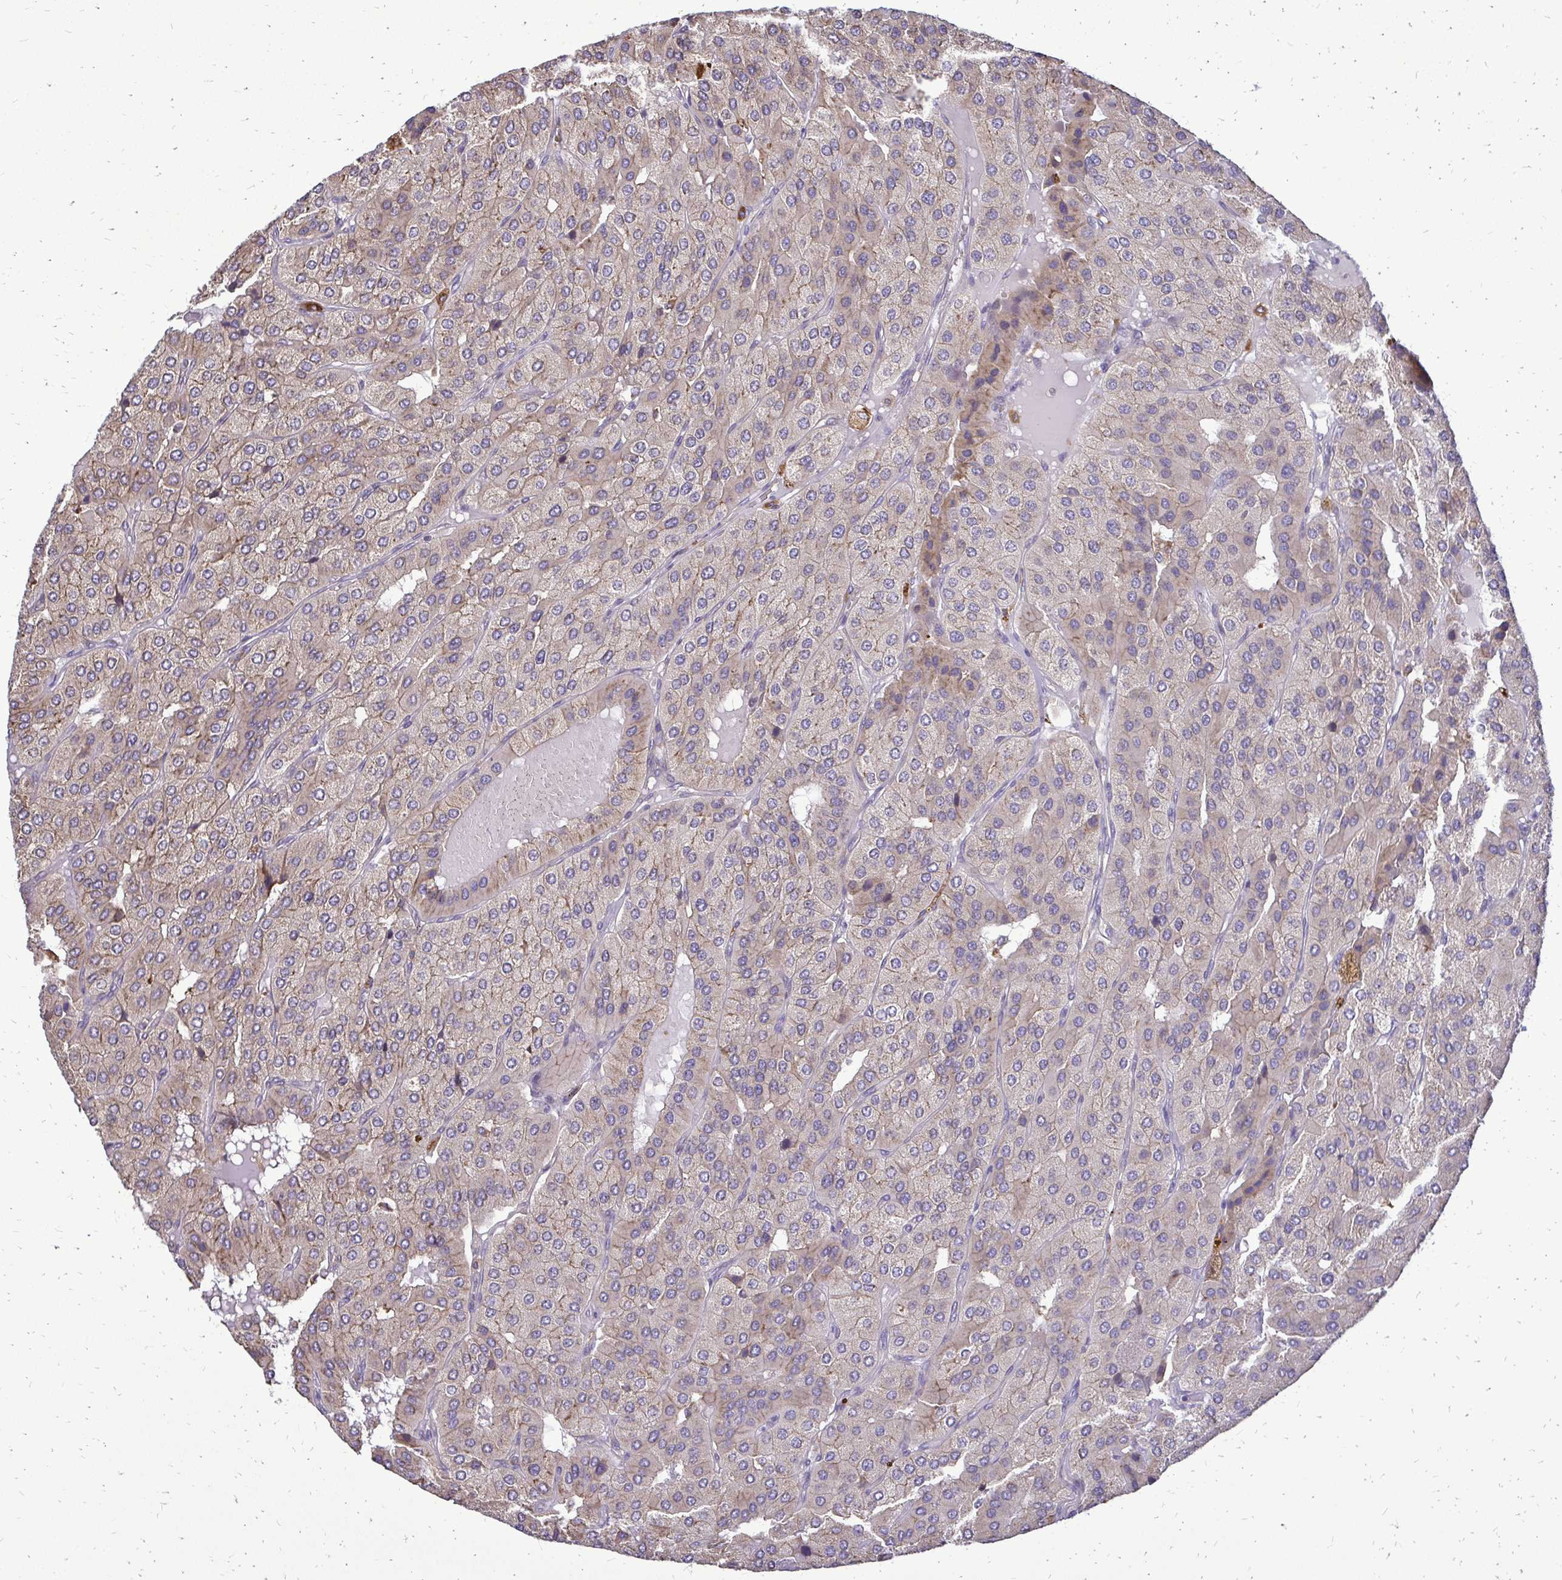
{"staining": {"intensity": "weak", "quantity": "25%-75%", "location": "cytoplasmic/membranous"}, "tissue": "parathyroid gland", "cell_type": "Glandular cells", "image_type": "normal", "snomed": [{"axis": "morphology", "description": "Normal tissue, NOS"}, {"axis": "morphology", "description": "Adenoma, NOS"}, {"axis": "topography", "description": "Parathyroid gland"}], "caption": "A histopathology image showing weak cytoplasmic/membranous positivity in about 25%-75% of glandular cells in unremarkable parathyroid gland, as visualized by brown immunohistochemical staining.", "gene": "RPS3", "patient": {"sex": "female", "age": 86}}